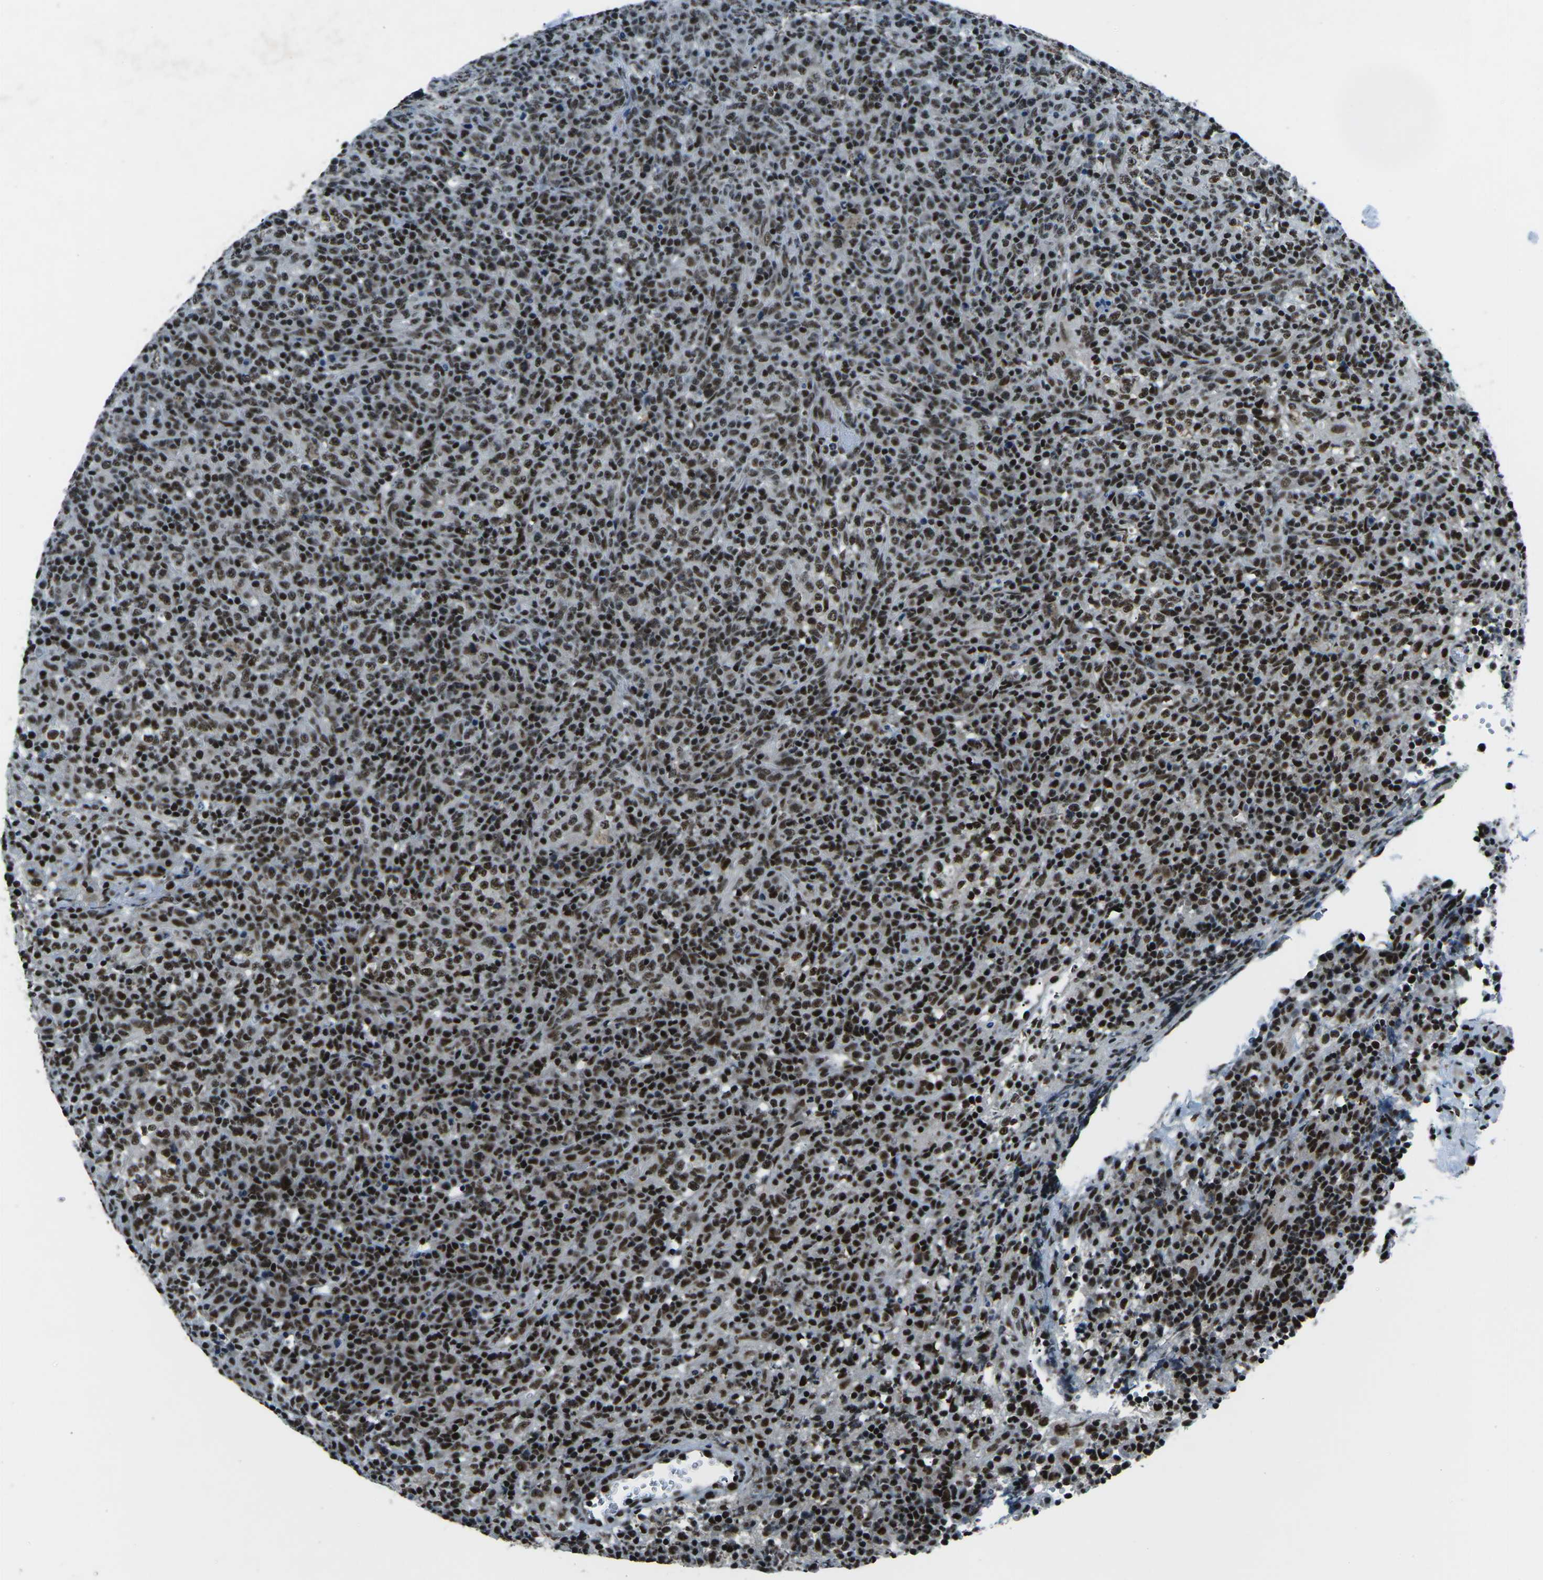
{"staining": {"intensity": "moderate", "quantity": ">75%", "location": "nuclear"}, "tissue": "lymphoma", "cell_type": "Tumor cells", "image_type": "cancer", "snomed": [{"axis": "morphology", "description": "Malignant lymphoma, non-Hodgkin's type, High grade"}, {"axis": "topography", "description": "Lymph node"}], "caption": "Immunohistochemical staining of high-grade malignant lymphoma, non-Hodgkin's type demonstrates medium levels of moderate nuclear expression in approximately >75% of tumor cells. (Brightfield microscopy of DAB IHC at high magnification).", "gene": "RBL2", "patient": {"sex": "female", "age": 76}}